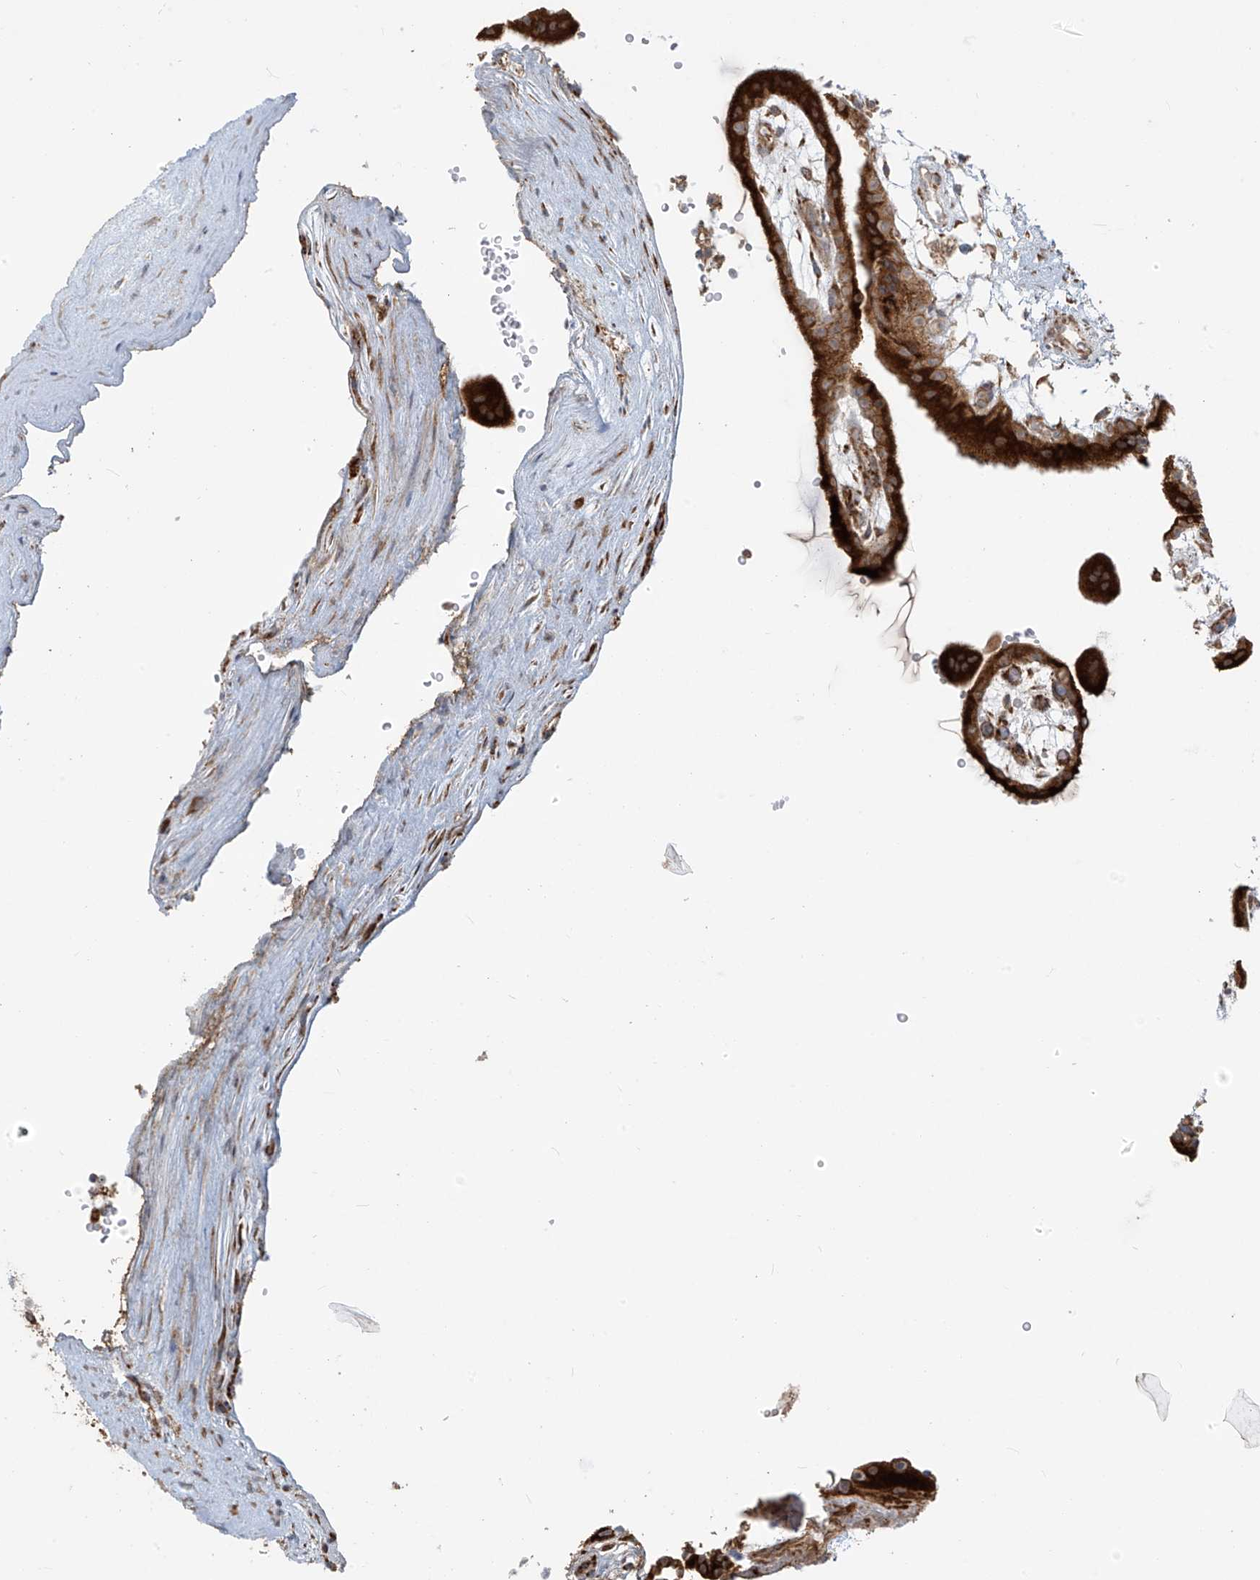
{"staining": {"intensity": "strong", "quantity": ">75%", "location": "cytoplasmic/membranous"}, "tissue": "placenta", "cell_type": "Decidual cells", "image_type": "normal", "snomed": [{"axis": "morphology", "description": "Normal tissue, NOS"}, {"axis": "topography", "description": "Placenta"}], "caption": "Strong cytoplasmic/membranous protein expression is present in approximately >75% of decidual cells in placenta.", "gene": "KATNIP", "patient": {"sex": "female", "age": 18}}